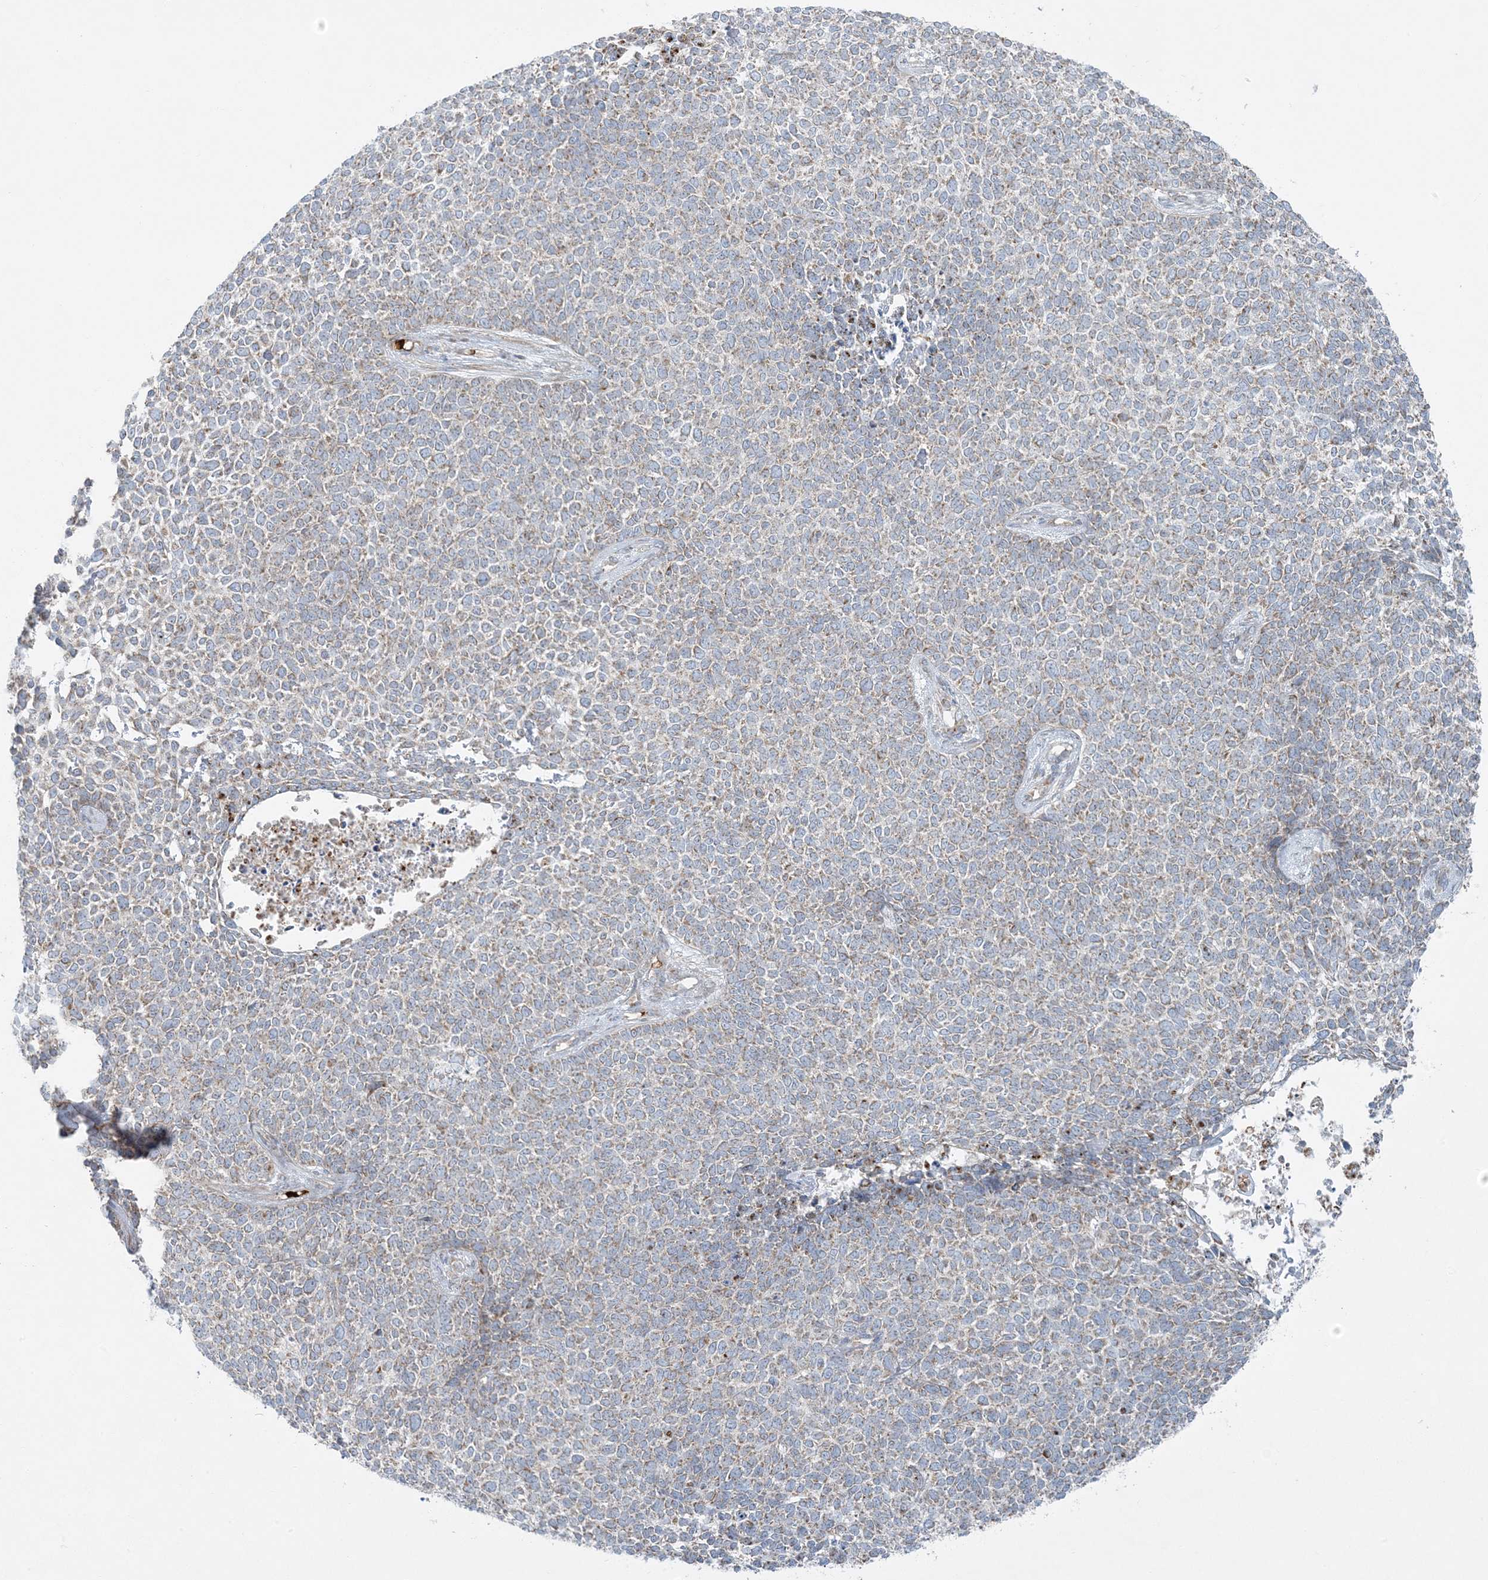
{"staining": {"intensity": "weak", "quantity": "<25%", "location": "cytoplasmic/membranous"}, "tissue": "skin cancer", "cell_type": "Tumor cells", "image_type": "cancer", "snomed": [{"axis": "morphology", "description": "Basal cell carcinoma"}, {"axis": "topography", "description": "Skin"}], "caption": "The immunohistochemistry image has no significant staining in tumor cells of skin cancer tissue.", "gene": "PIK3R4", "patient": {"sex": "female", "age": 84}}